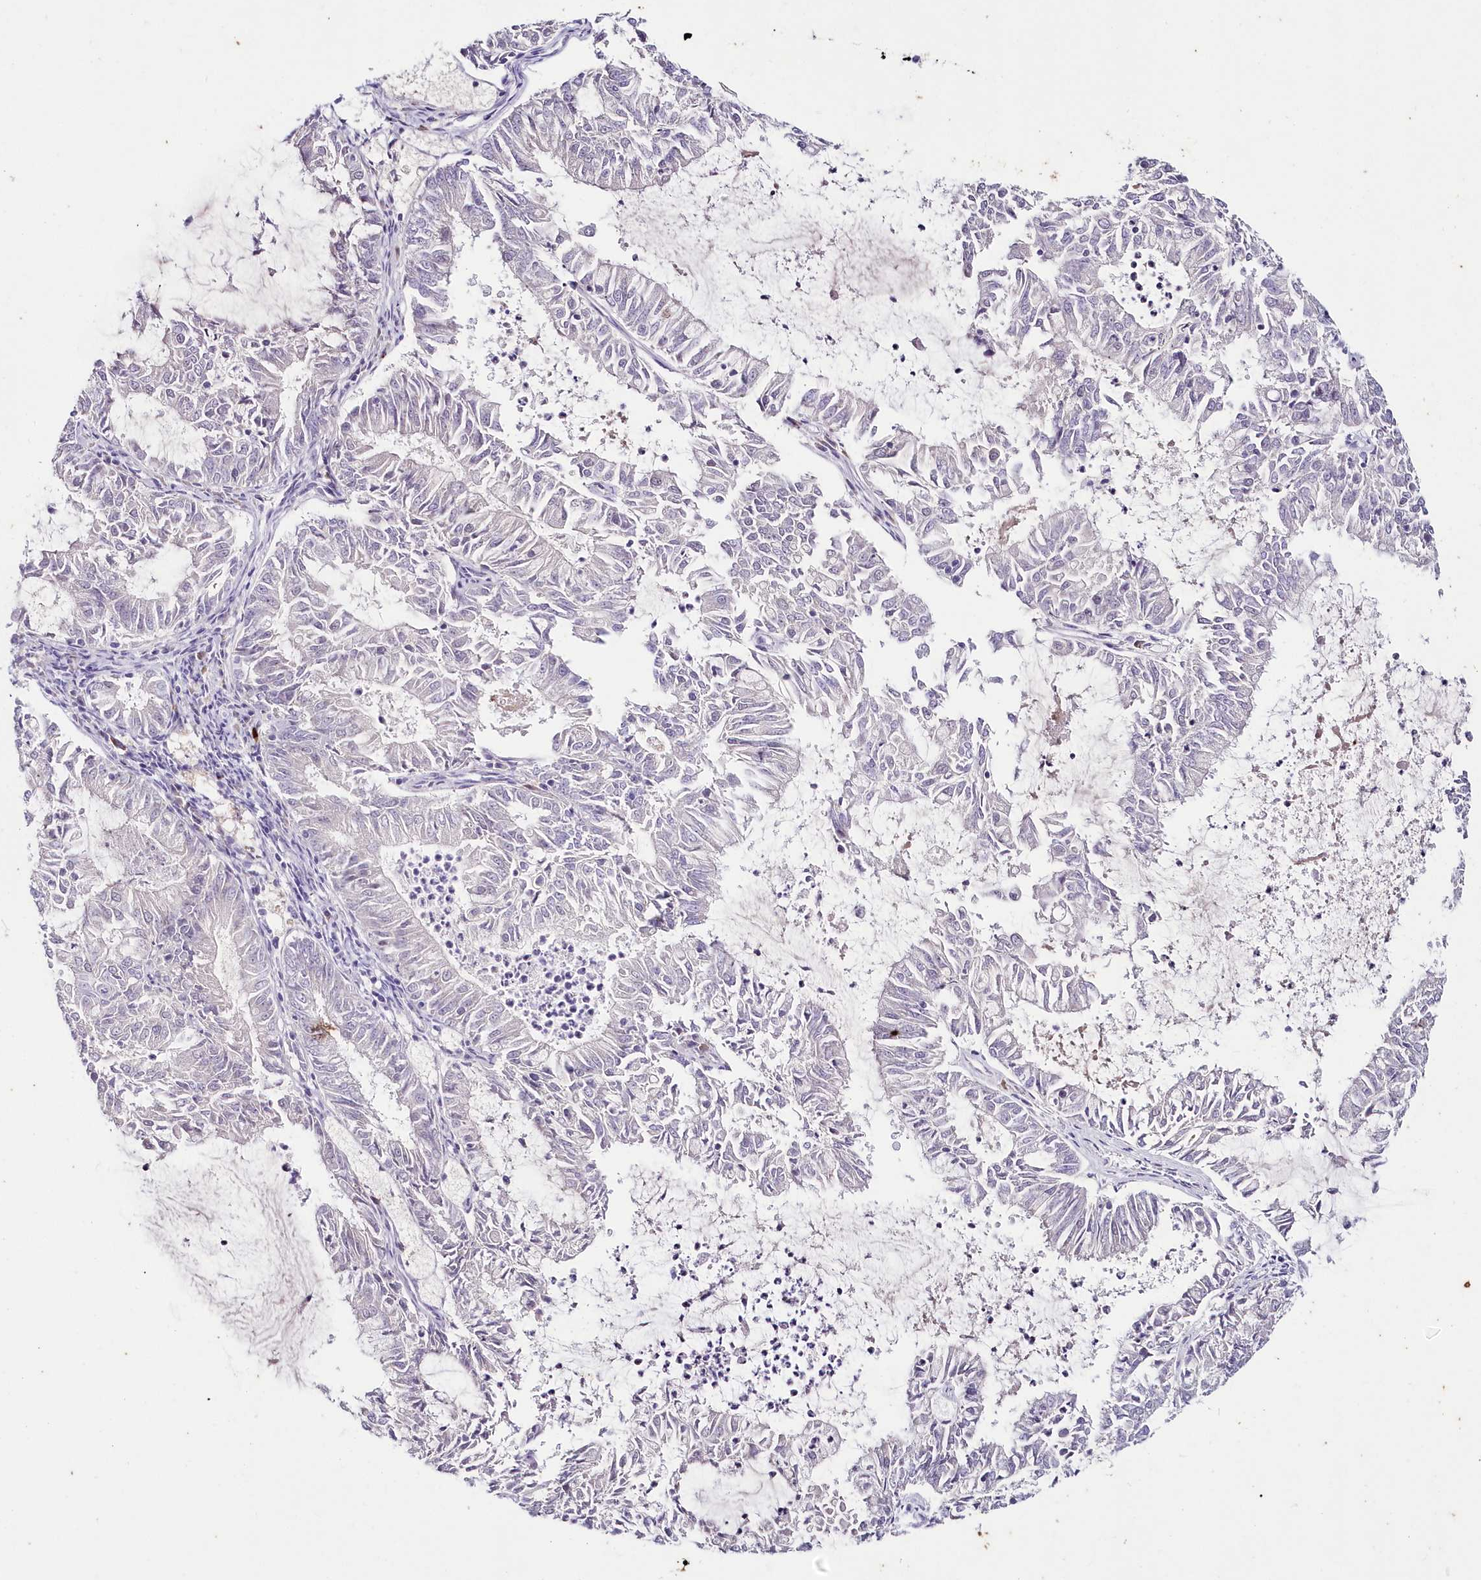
{"staining": {"intensity": "negative", "quantity": "none", "location": "none"}, "tissue": "endometrial cancer", "cell_type": "Tumor cells", "image_type": "cancer", "snomed": [{"axis": "morphology", "description": "Adenocarcinoma, NOS"}, {"axis": "topography", "description": "Endometrium"}], "caption": "Image shows no protein positivity in tumor cells of adenocarcinoma (endometrial) tissue.", "gene": "SNED1", "patient": {"sex": "female", "age": 57}}